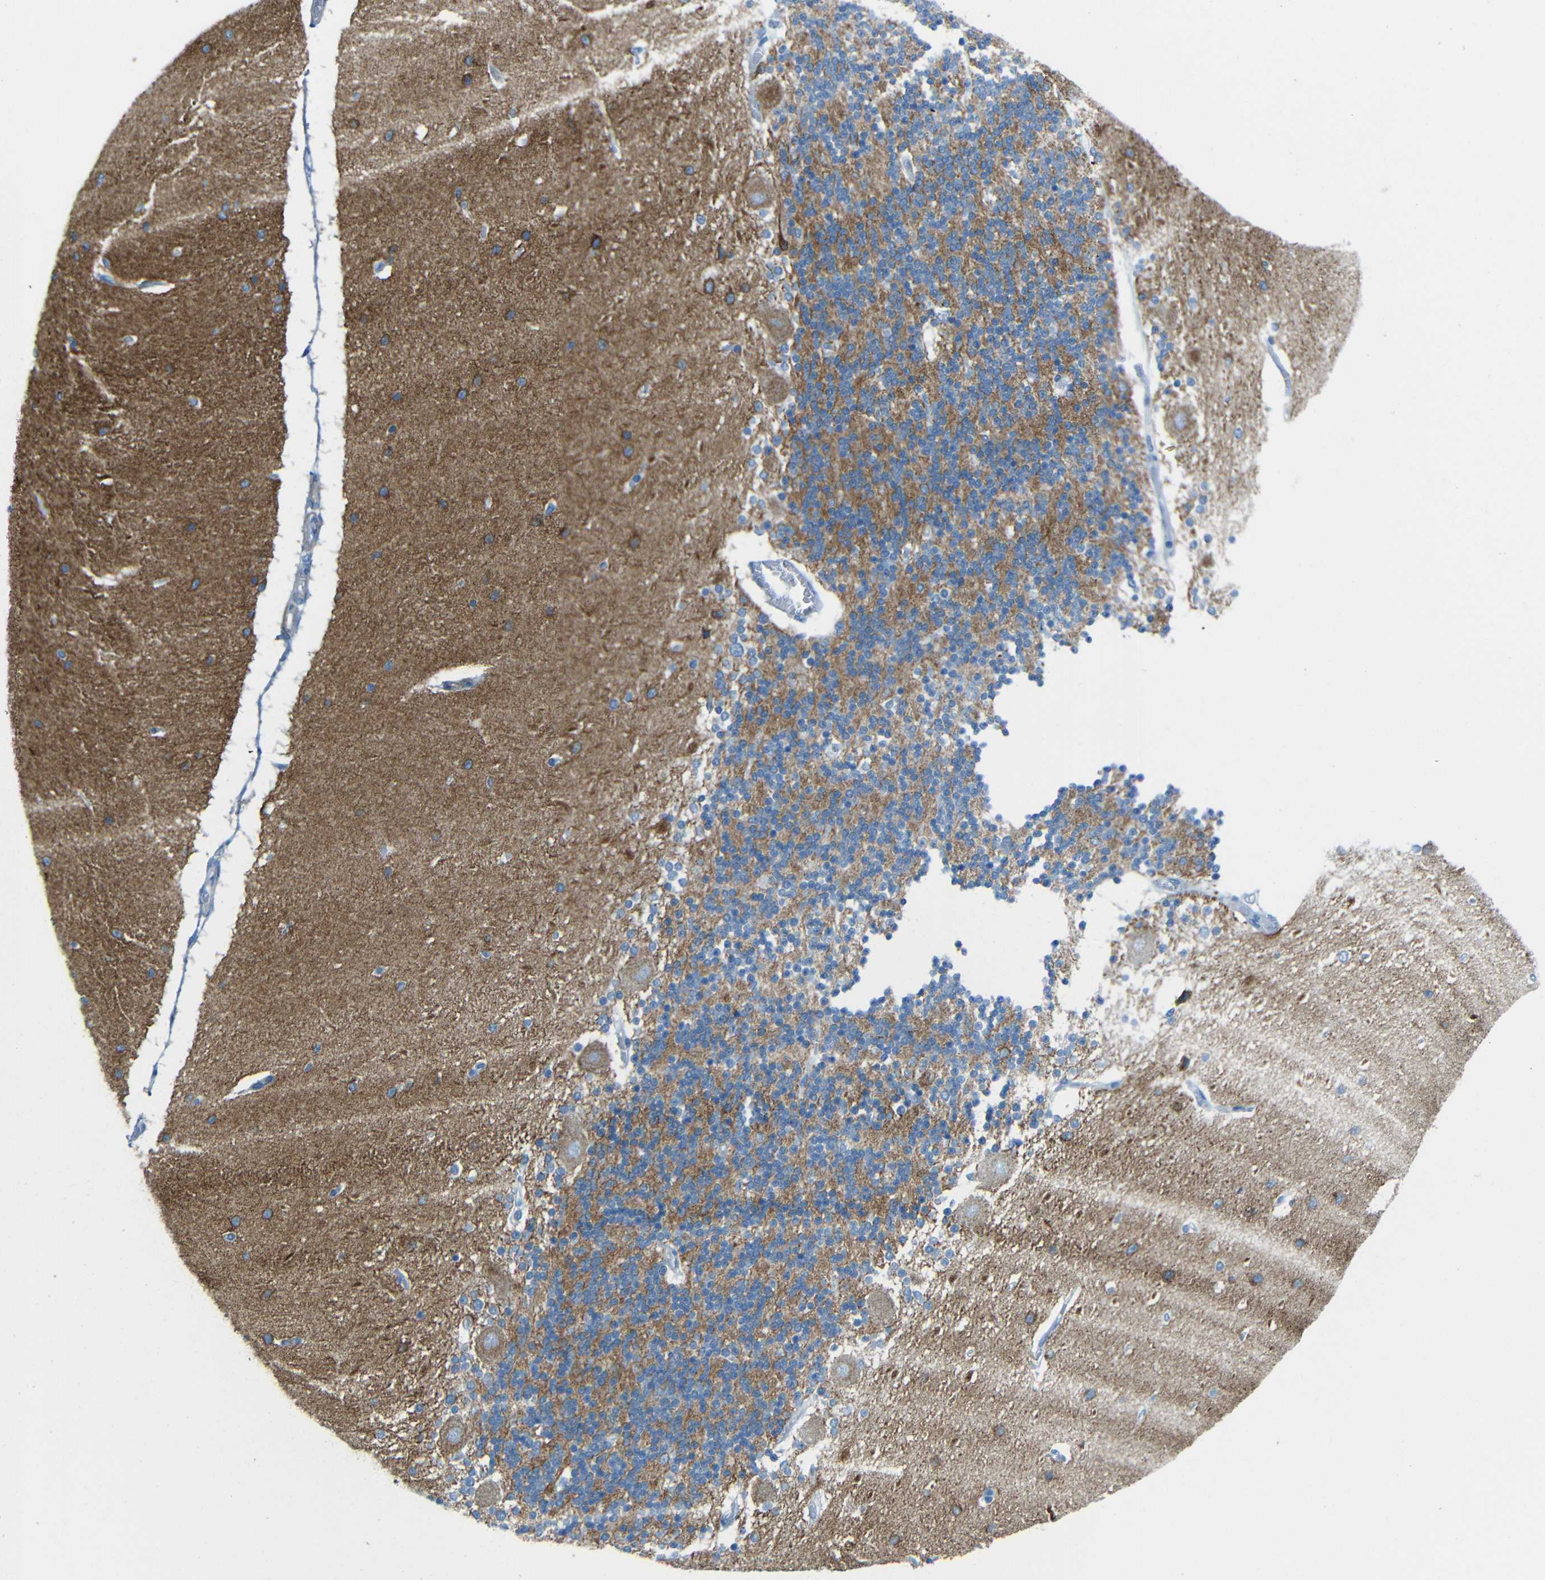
{"staining": {"intensity": "moderate", "quantity": "25%-75%", "location": "cytoplasmic/membranous"}, "tissue": "cerebellum", "cell_type": "Cells in granular layer", "image_type": "normal", "snomed": [{"axis": "morphology", "description": "Normal tissue, NOS"}, {"axis": "topography", "description": "Cerebellum"}], "caption": "The photomicrograph shows immunohistochemical staining of normal cerebellum. There is moderate cytoplasmic/membranous positivity is identified in about 25%-75% of cells in granular layer.", "gene": "TUBB4B", "patient": {"sex": "female", "age": 54}}